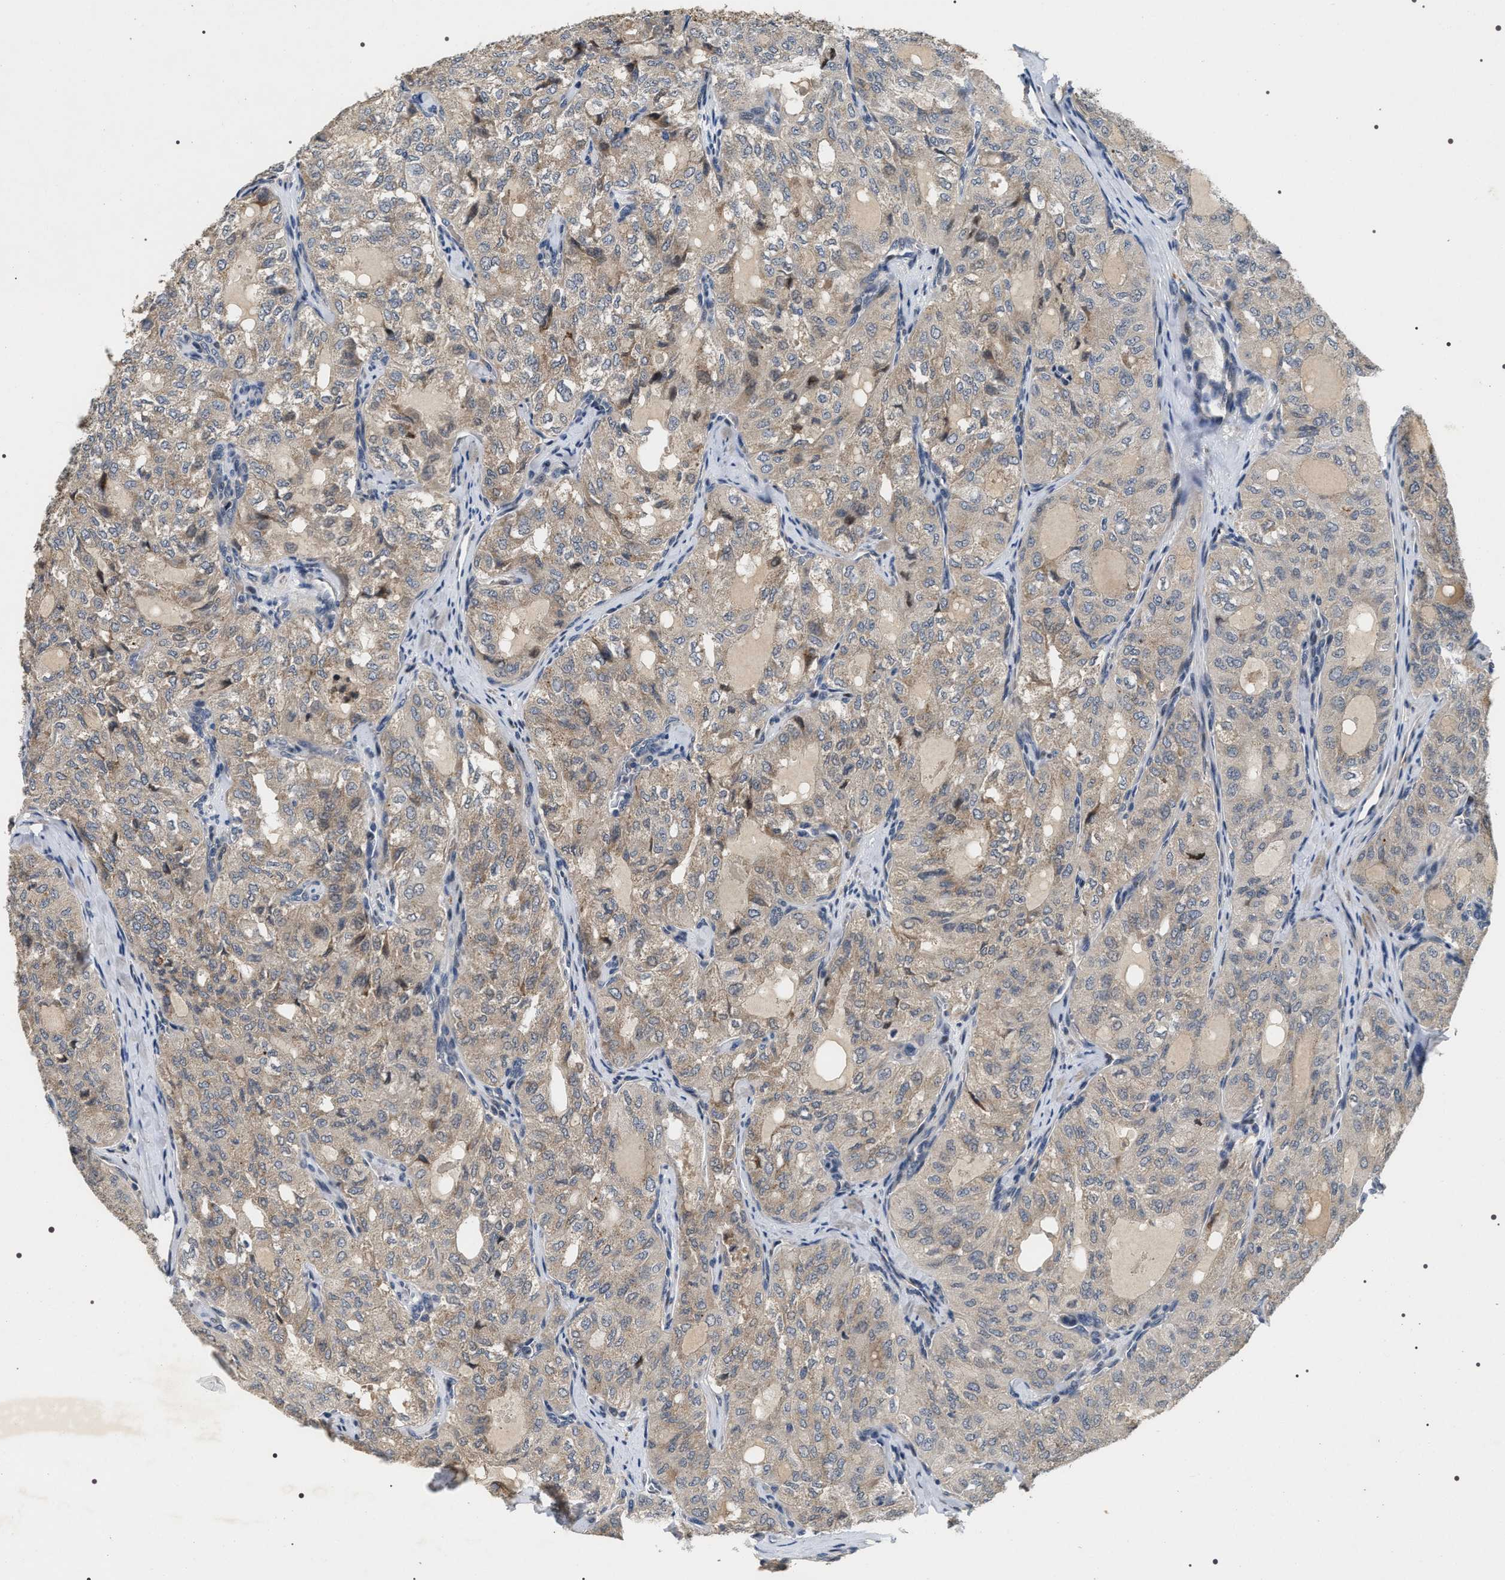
{"staining": {"intensity": "negative", "quantity": "none", "location": "none"}, "tissue": "thyroid cancer", "cell_type": "Tumor cells", "image_type": "cancer", "snomed": [{"axis": "morphology", "description": "Follicular adenoma carcinoma, NOS"}, {"axis": "topography", "description": "Thyroid gland"}], "caption": "This is a micrograph of IHC staining of thyroid cancer (follicular adenoma carcinoma), which shows no positivity in tumor cells.", "gene": "IFT81", "patient": {"sex": "female", "age": 71}}